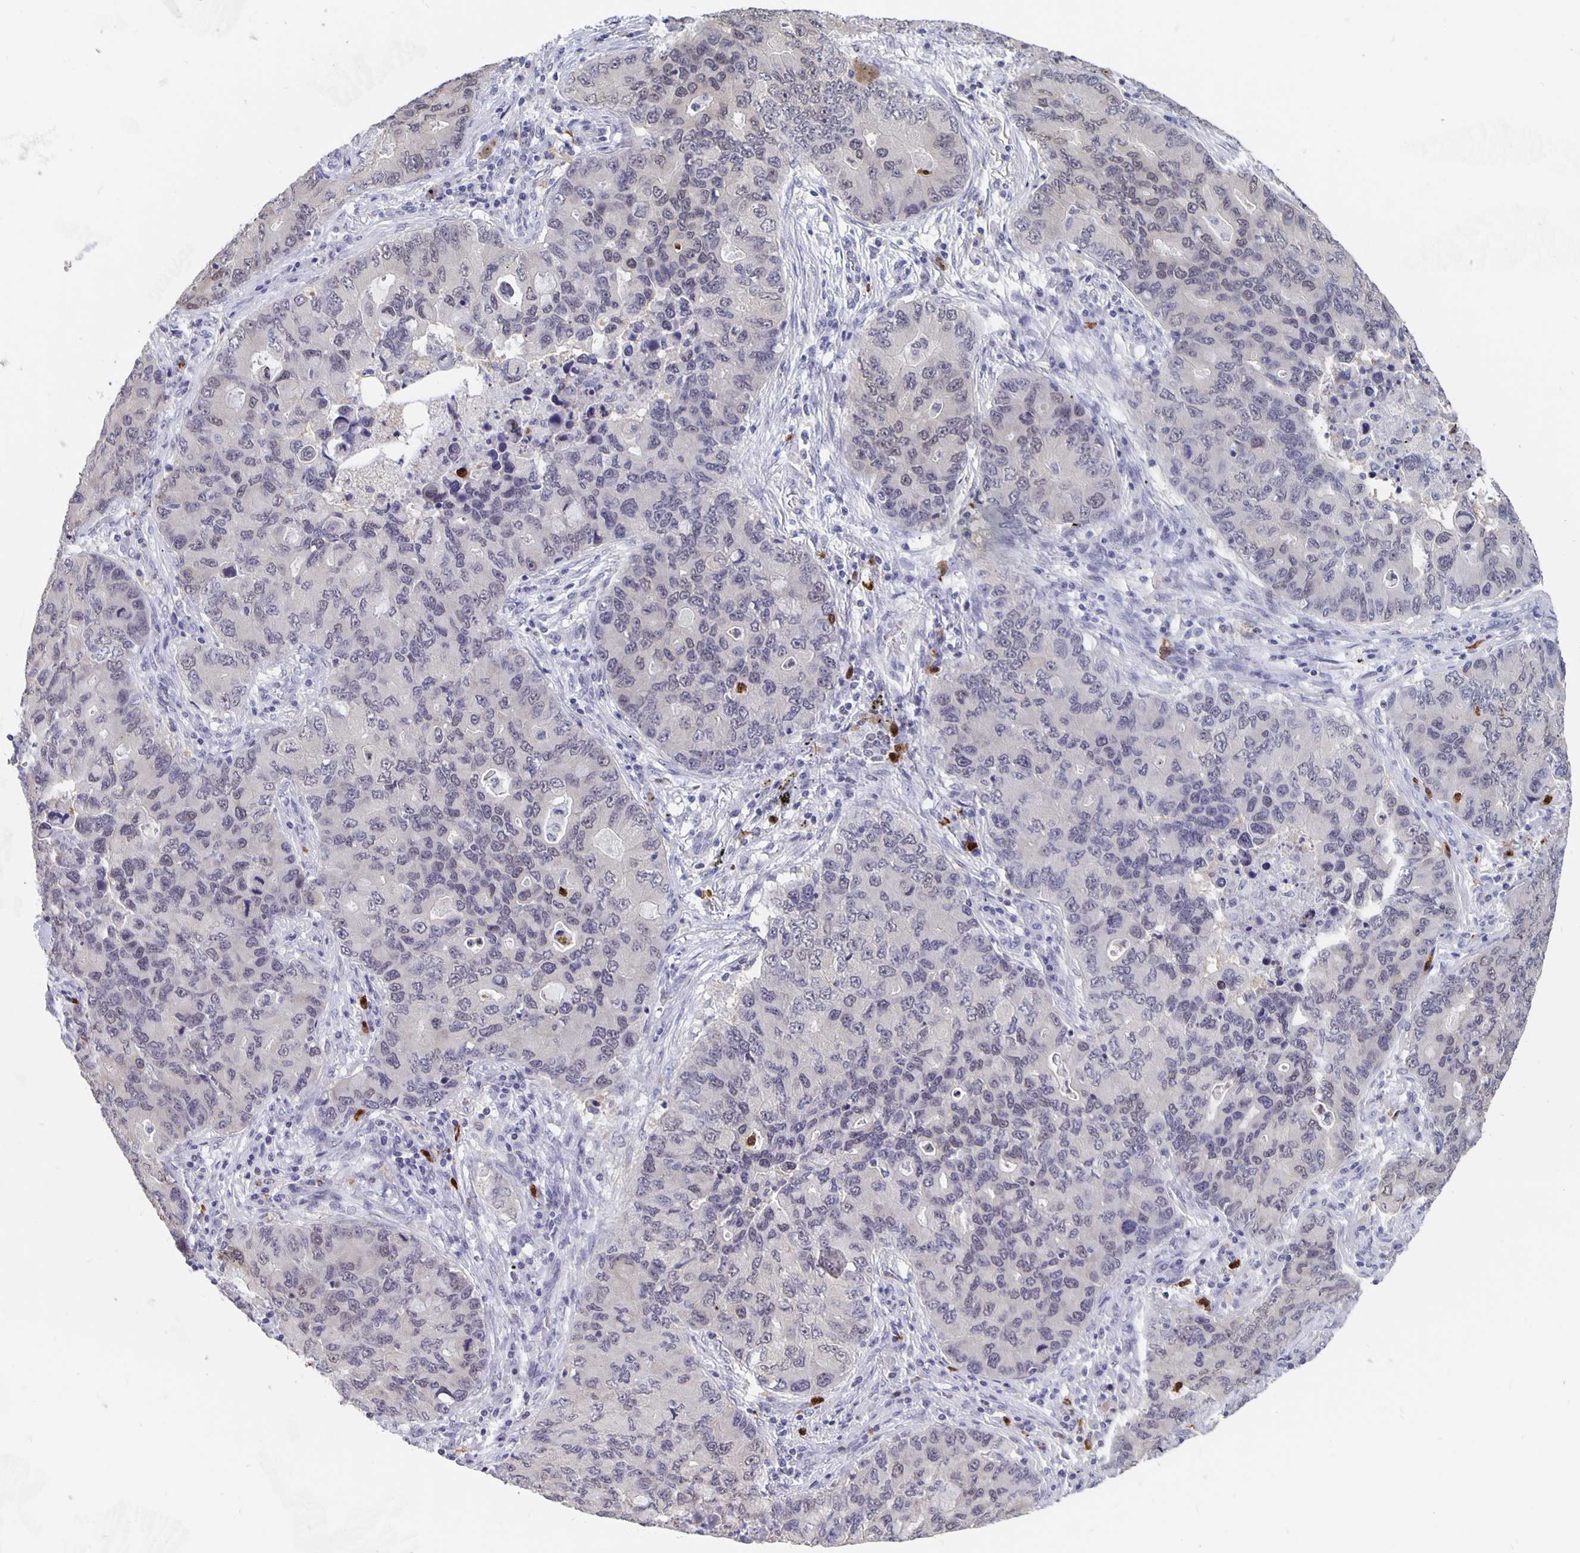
{"staining": {"intensity": "weak", "quantity": "<25%", "location": "nuclear"}, "tissue": "lung cancer", "cell_type": "Tumor cells", "image_type": "cancer", "snomed": [{"axis": "morphology", "description": "Adenocarcinoma, NOS"}, {"axis": "morphology", "description": "Adenocarcinoma, metastatic, NOS"}, {"axis": "topography", "description": "Lymph node"}, {"axis": "topography", "description": "Lung"}], "caption": "Immunohistochemical staining of lung metastatic adenocarcinoma shows no significant positivity in tumor cells.", "gene": "ZNF691", "patient": {"sex": "female", "age": 54}}